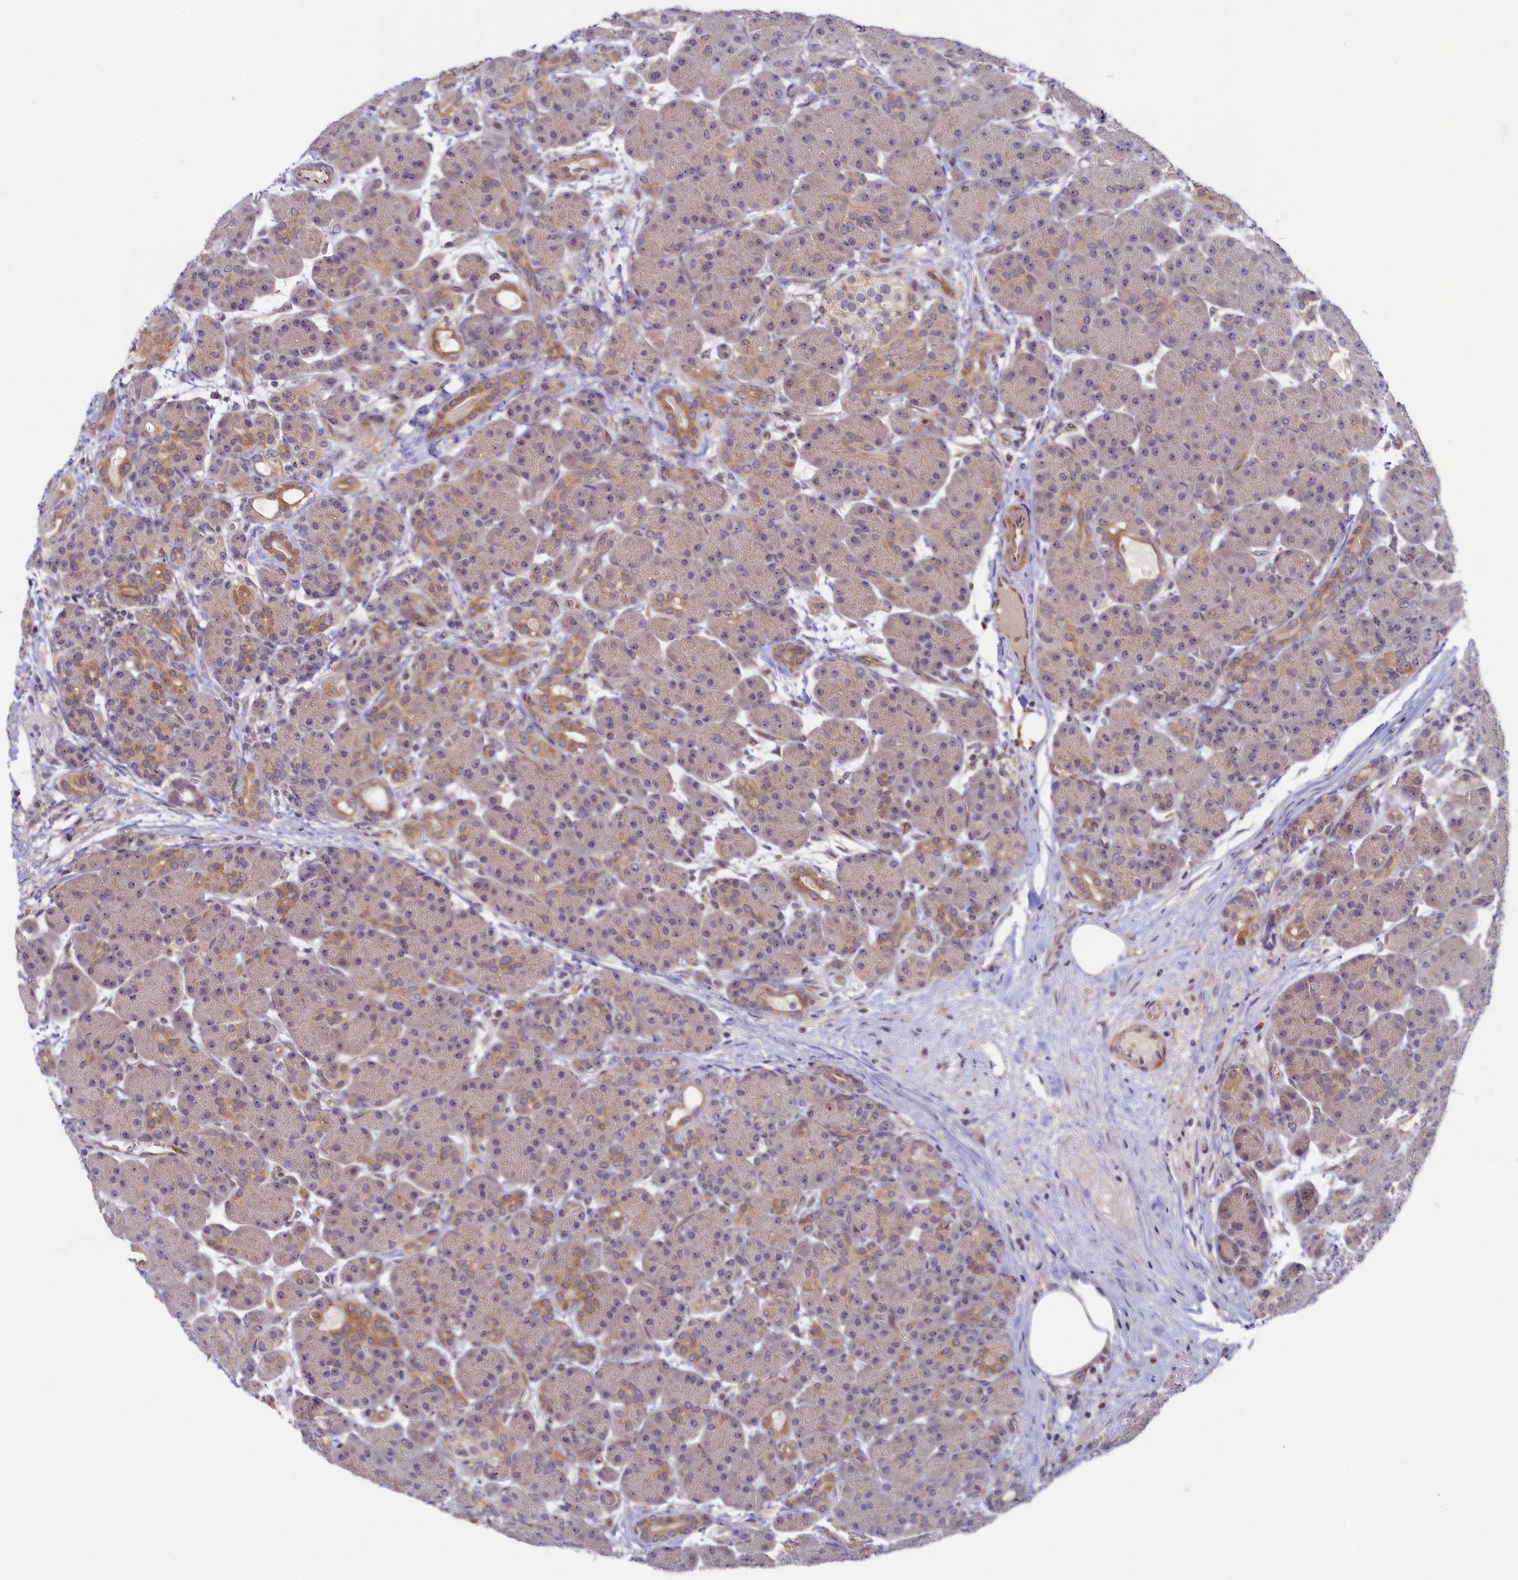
{"staining": {"intensity": "moderate", "quantity": "<25%", "location": "cytoplasmic/membranous"}, "tissue": "pancreas", "cell_type": "Exocrine glandular cells", "image_type": "normal", "snomed": [{"axis": "morphology", "description": "Normal tissue, NOS"}, {"axis": "topography", "description": "Pancreas"}], "caption": "Brown immunohistochemical staining in normal human pancreas displays moderate cytoplasmic/membranous staining in approximately <25% of exocrine glandular cells.", "gene": "CEP20", "patient": {"sex": "male", "age": 63}}